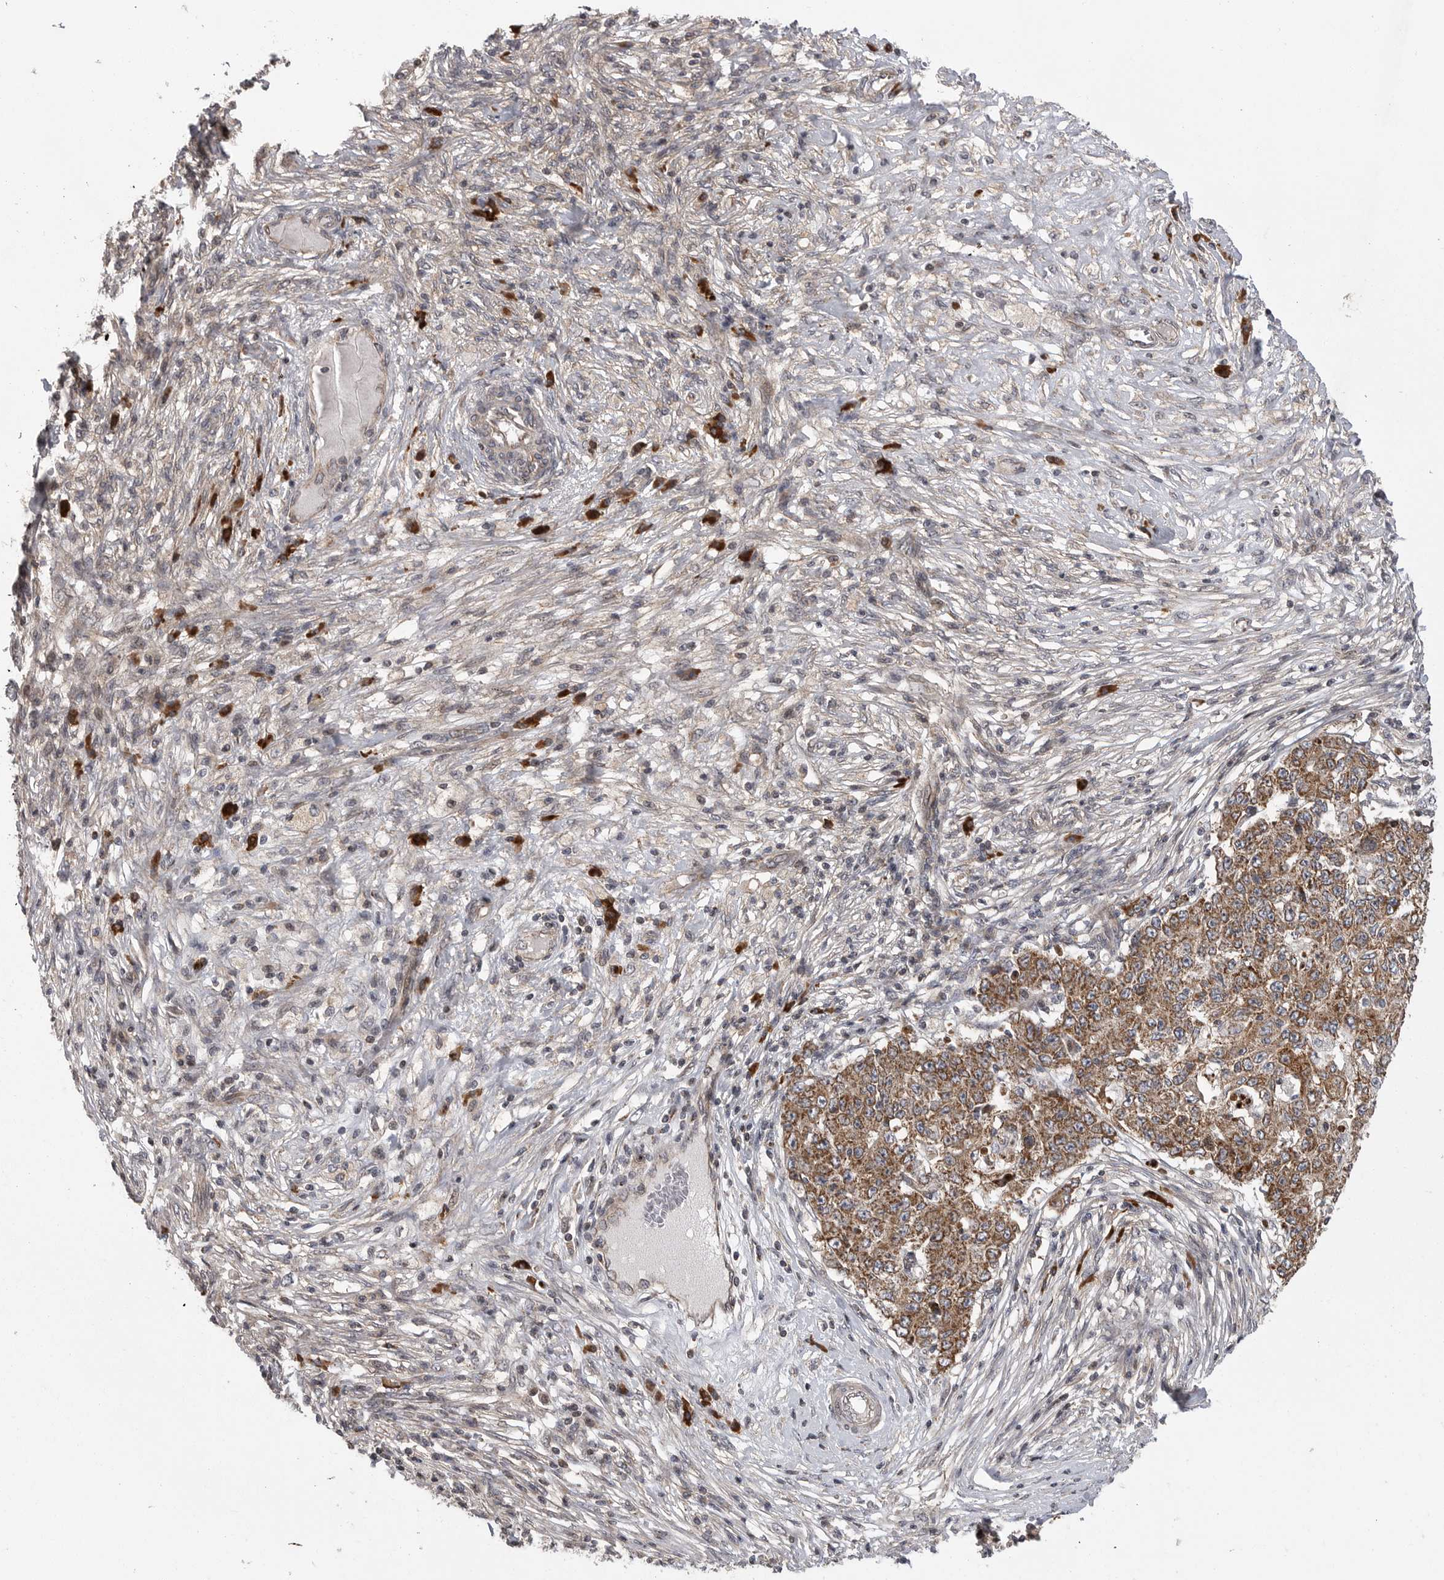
{"staining": {"intensity": "moderate", "quantity": ">75%", "location": "cytoplasmic/membranous"}, "tissue": "ovarian cancer", "cell_type": "Tumor cells", "image_type": "cancer", "snomed": [{"axis": "morphology", "description": "Carcinoma, endometroid"}, {"axis": "topography", "description": "Ovary"}], "caption": "Moderate cytoplasmic/membranous staining is seen in approximately >75% of tumor cells in endometroid carcinoma (ovarian).", "gene": "OXR1", "patient": {"sex": "female", "age": 42}}